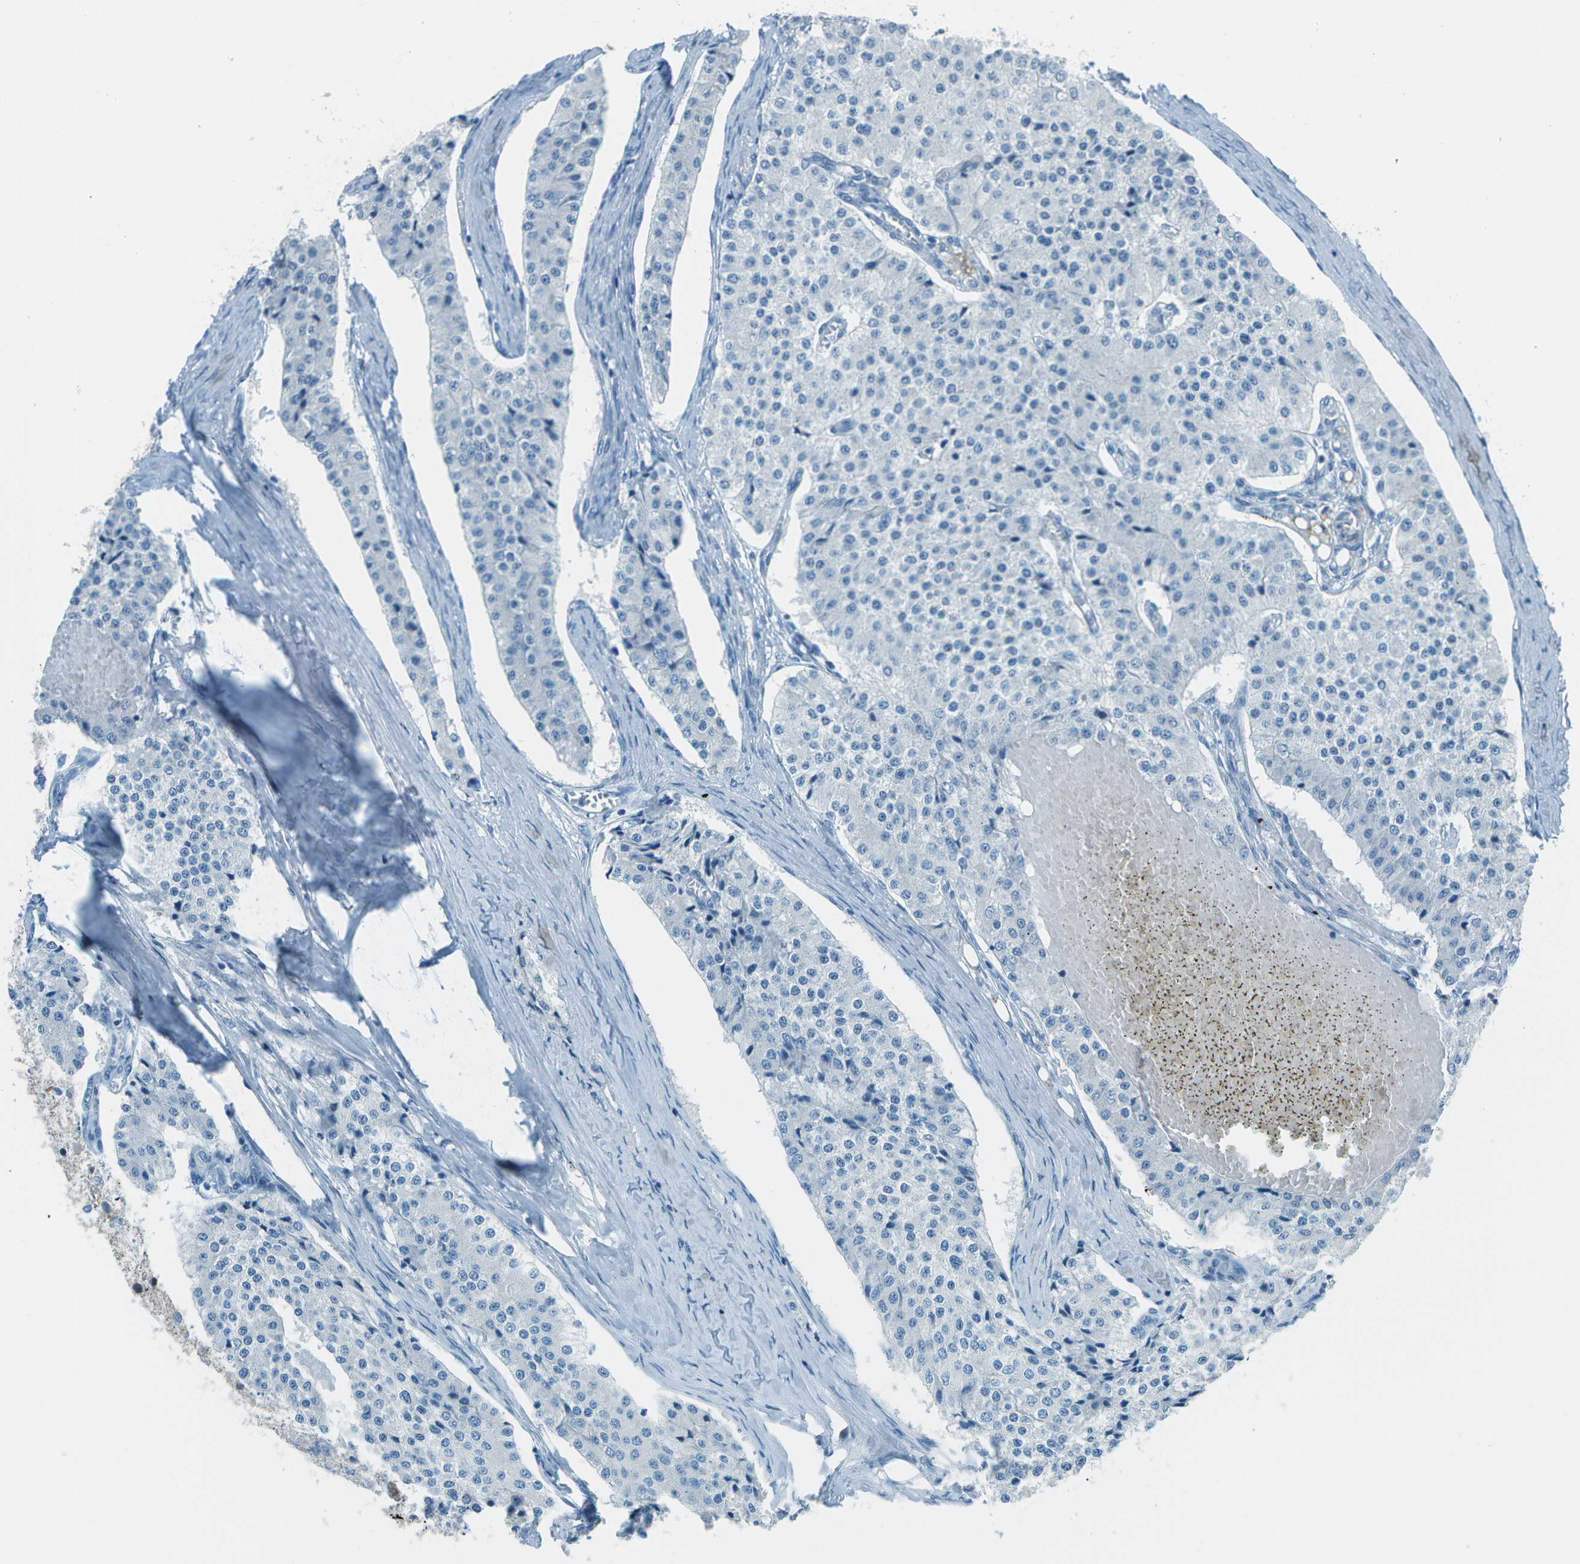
{"staining": {"intensity": "negative", "quantity": "none", "location": "none"}, "tissue": "carcinoid", "cell_type": "Tumor cells", "image_type": "cancer", "snomed": [{"axis": "morphology", "description": "Carcinoid, malignant, NOS"}, {"axis": "topography", "description": "Colon"}], "caption": "An immunohistochemistry photomicrograph of carcinoid is shown. There is no staining in tumor cells of carcinoid. The staining is performed using DAB (3,3'-diaminobenzidine) brown chromogen with nuclei counter-stained in using hematoxylin.", "gene": "FGF1", "patient": {"sex": "female", "age": 52}}